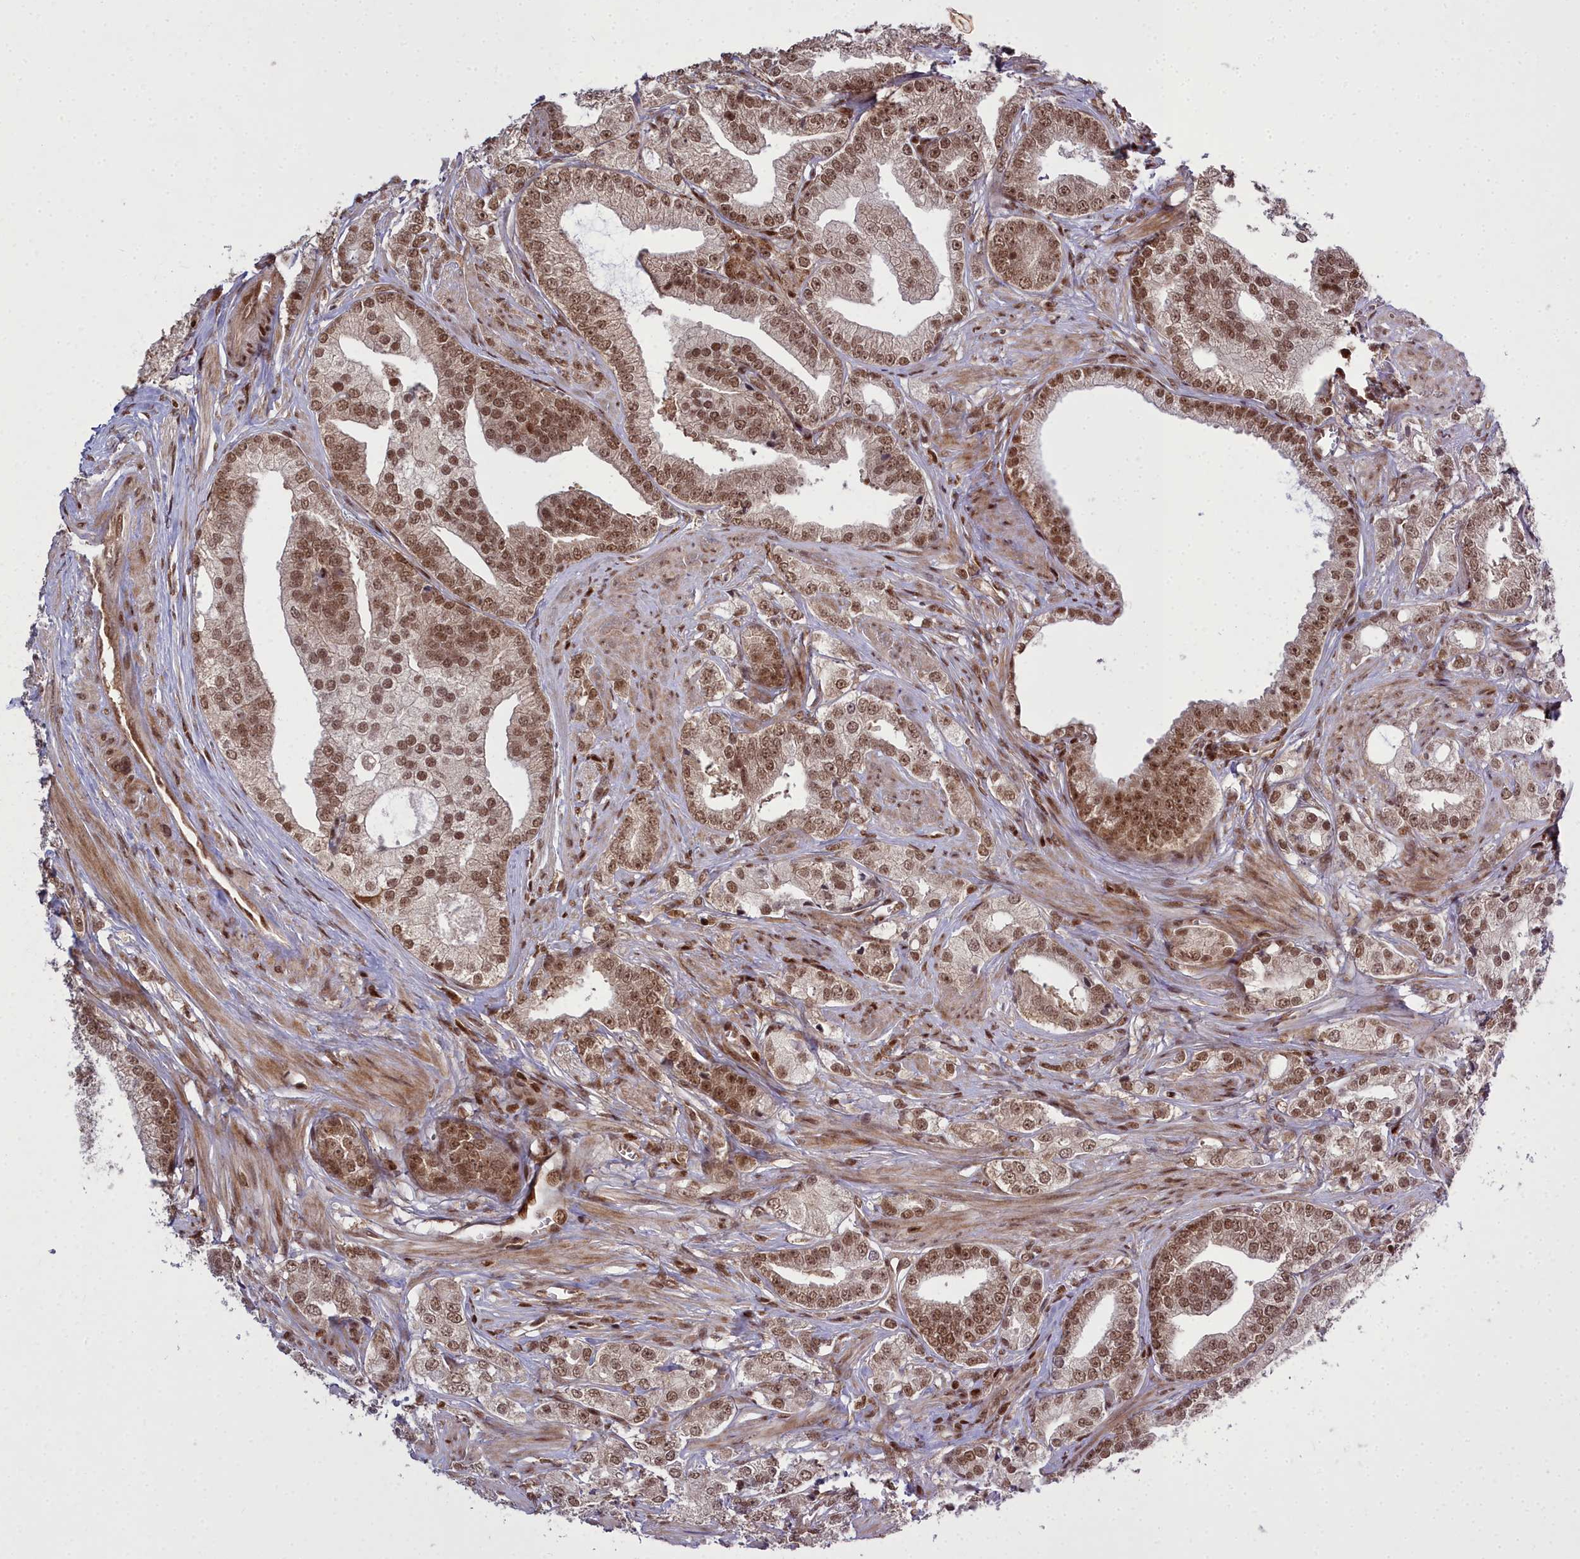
{"staining": {"intensity": "moderate", "quantity": ">75%", "location": "nuclear"}, "tissue": "prostate cancer", "cell_type": "Tumor cells", "image_type": "cancer", "snomed": [{"axis": "morphology", "description": "Adenocarcinoma, High grade"}, {"axis": "topography", "description": "Prostate"}], "caption": "Immunohistochemistry staining of prostate cancer, which reveals medium levels of moderate nuclear staining in about >75% of tumor cells indicating moderate nuclear protein staining. The staining was performed using DAB (brown) for protein detection and nuclei were counterstained in hematoxylin (blue).", "gene": "GMEB1", "patient": {"sex": "male", "age": 50}}